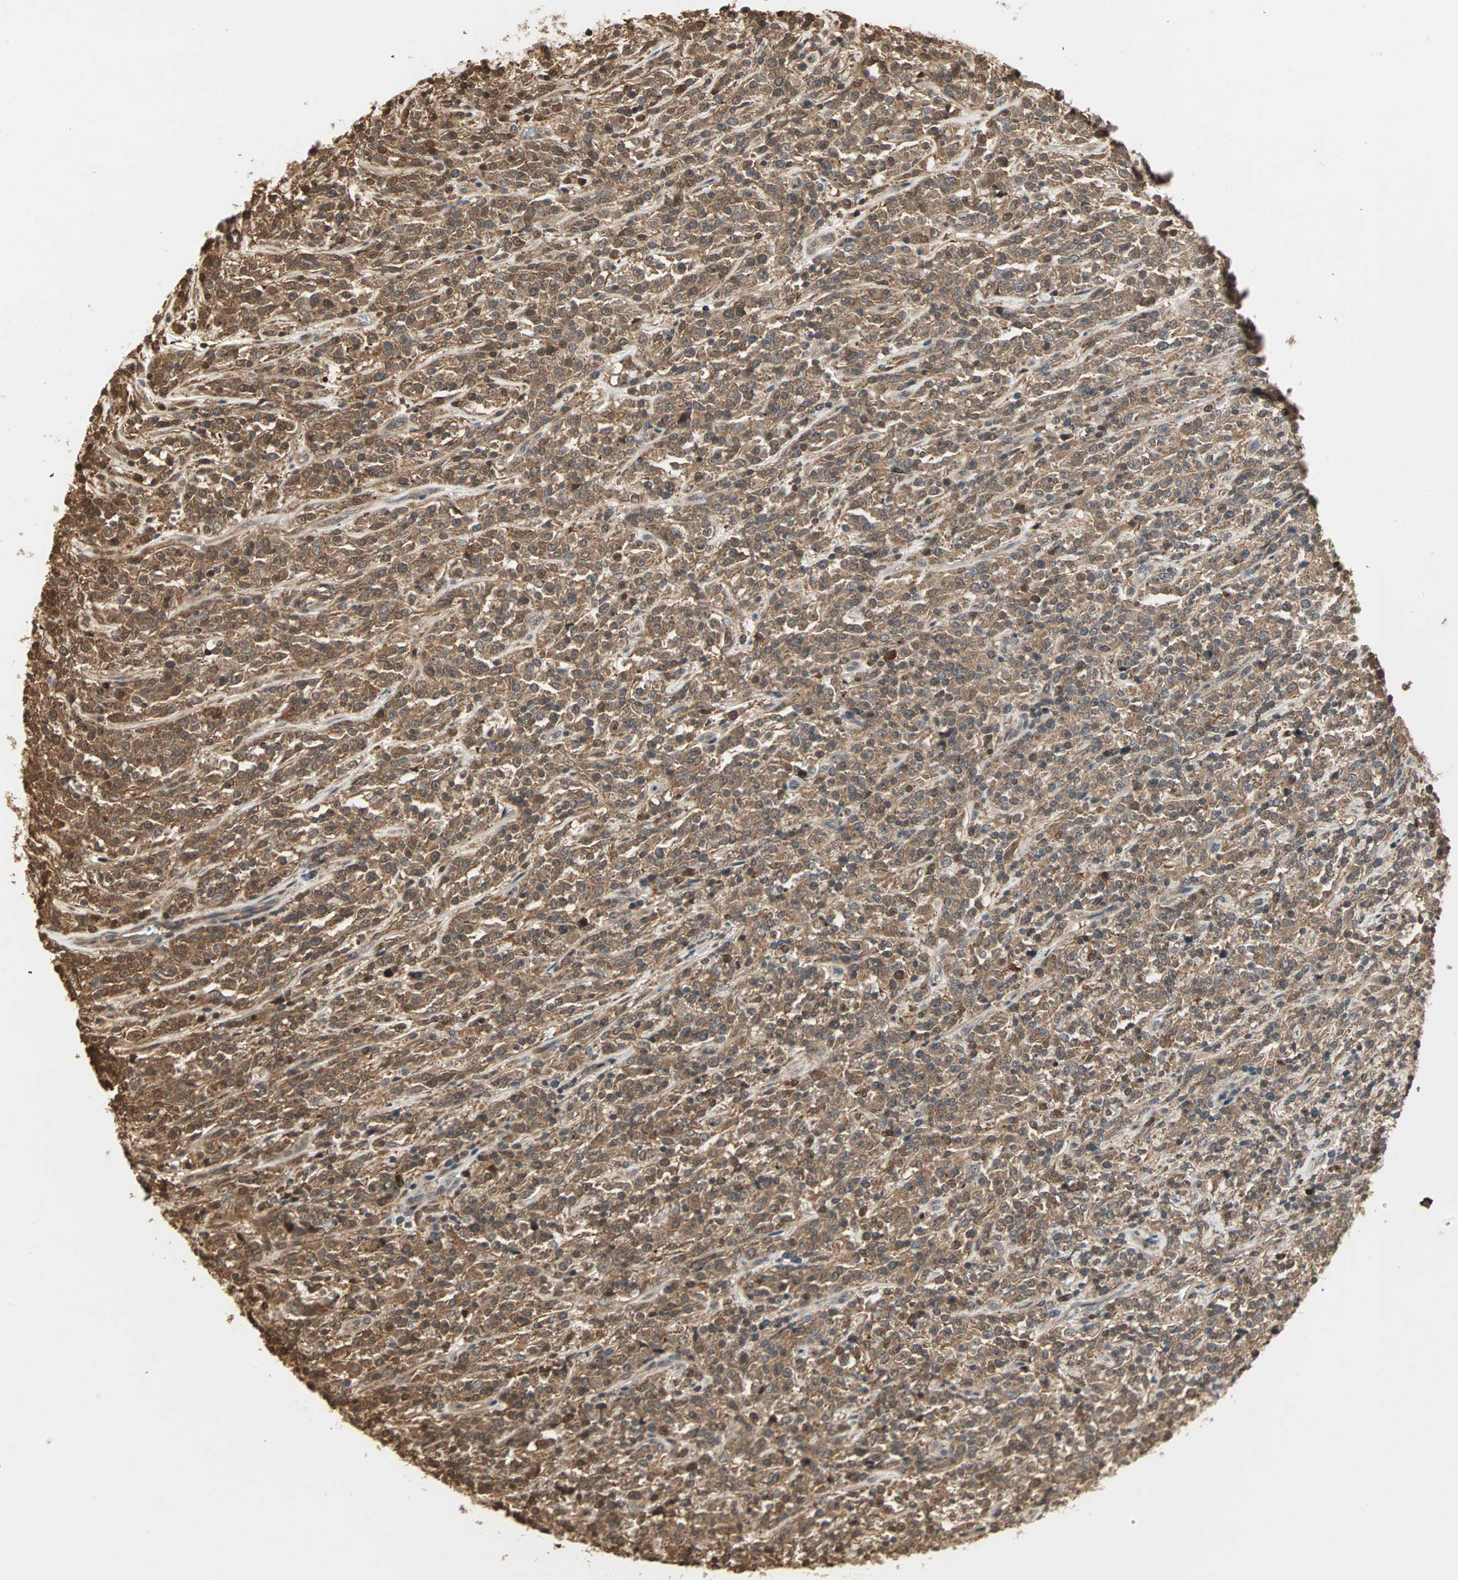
{"staining": {"intensity": "moderate", "quantity": ">75%", "location": "cytoplasmic/membranous,nuclear"}, "tissue": "lymphoma", "cell_type": "Tumor cells", "image_type": "cancer", "snomed": [{"axis": "morphology", "description": "Malignant lymphoma, non-Hodgkin's type, High grade"}, {"axis": "topography", "description": "Soft tissue"}], "caption": "The histopathology image exhibits immunohistochemical staining of high-grade malignant lymphoma, non-Hodgkin's type. There is moderate cytoplasmic/membranous and nuclear positivity is identified in about >75% of tumor cells.", "gene": "DRG2", "patient": {"sex": "male", "age": 18}}